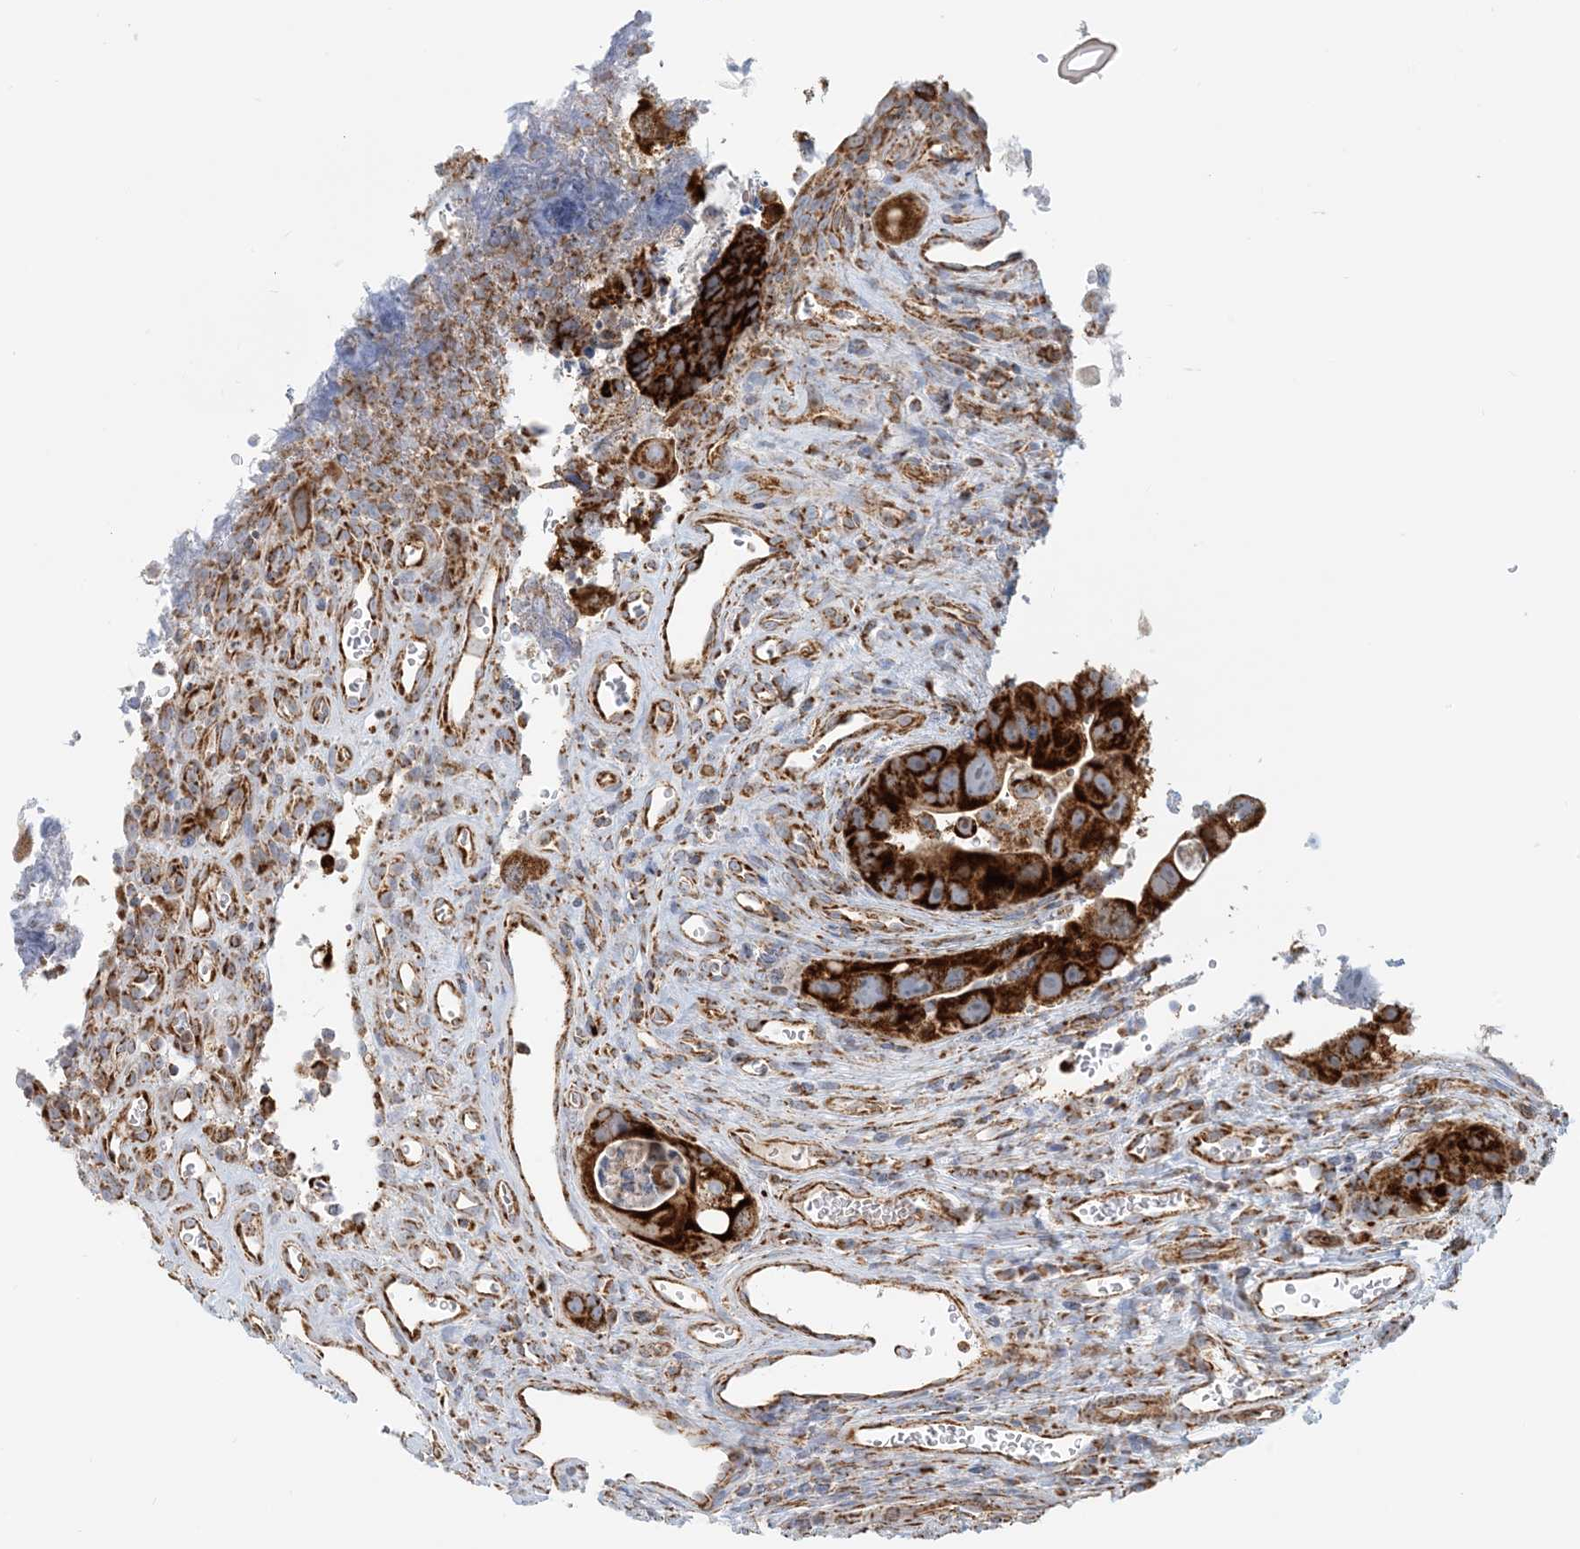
{"staining": {"intensity": "strong", "quantity": ">75%", "location": "cytoplasmic/membranous"}, "tissue": "colorectal cancer", "cell_type": "Tumor cells", "image_type": "cancer", "snomed": [{"axis": "morphology", "description": "Adenocarcinoma, NOS"}, {"axis": "topography", "description": "Rectum"}], "caption": "Immunohistochemistry (IHC) staining of colorectal adenocarcinoma, which demonstrates high levels of strong cytoplasmic/membranous staining in approximately >75% of tumor cells indicating strong cytoplasmic/membranous protein staining. The staining was performed using DAB (brown) for protein detection and nuclei were counterstained in hematoxylin (blue).", "gene": "COA3", "patient": {"sex": "male", "age": 59}}